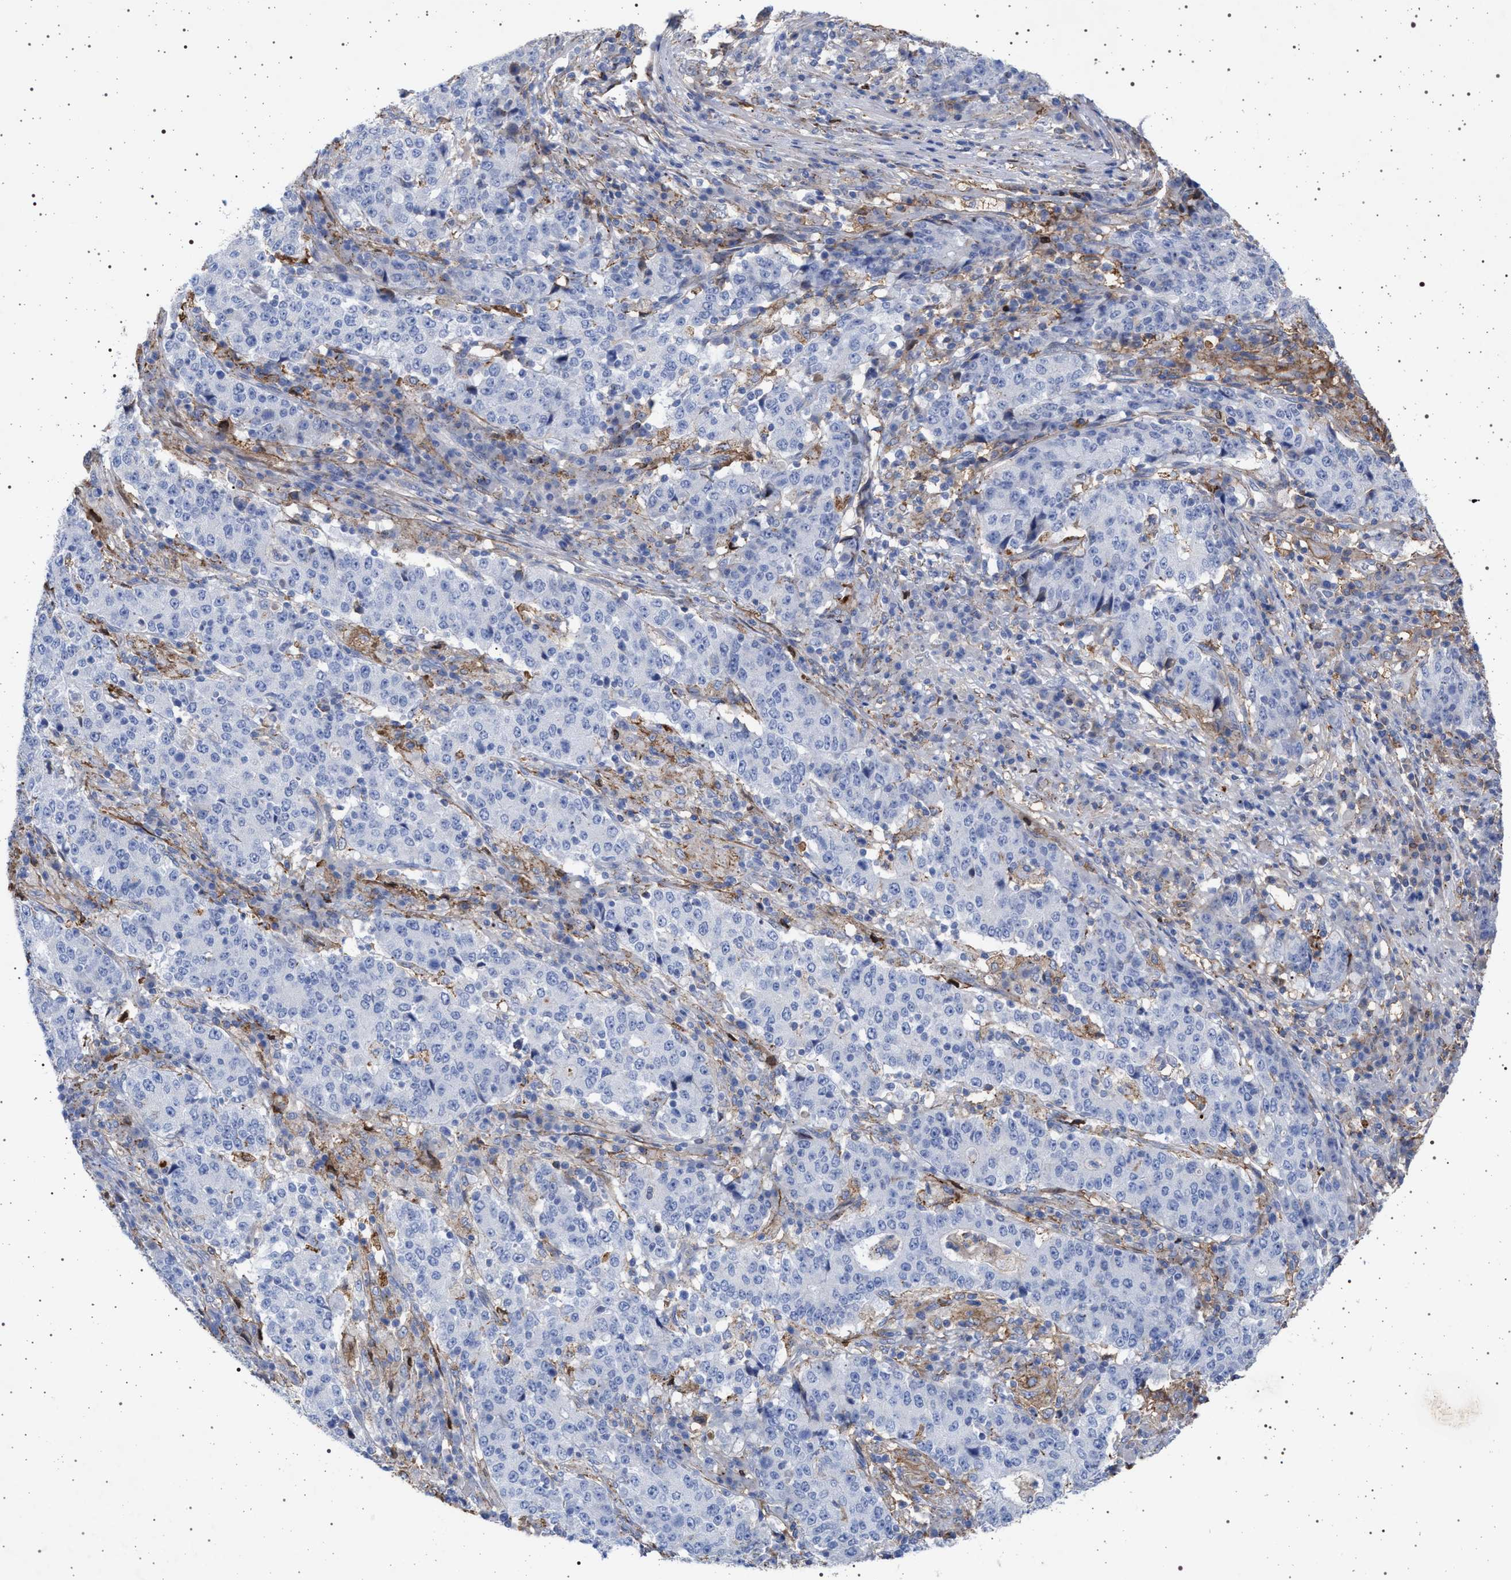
{"staining": {"intensity": "negative", "quantity": "none", "location": "none"}, "tissue": "stomach cancer", "cell_type": "Tumor cells", "image_type": "cancer", "snomed": [{"axis": "morphology", "description": "Adenocarcinoma, NOS"}, {"axis": "topography", "description": "Stomach"}], "caption": "DAB immunohistochemical staining of human stomach adenocarcinoma displays no significant staining in tumor cells.", "gene": "PLG", "patient": {"sex": "male", "age": 59}}